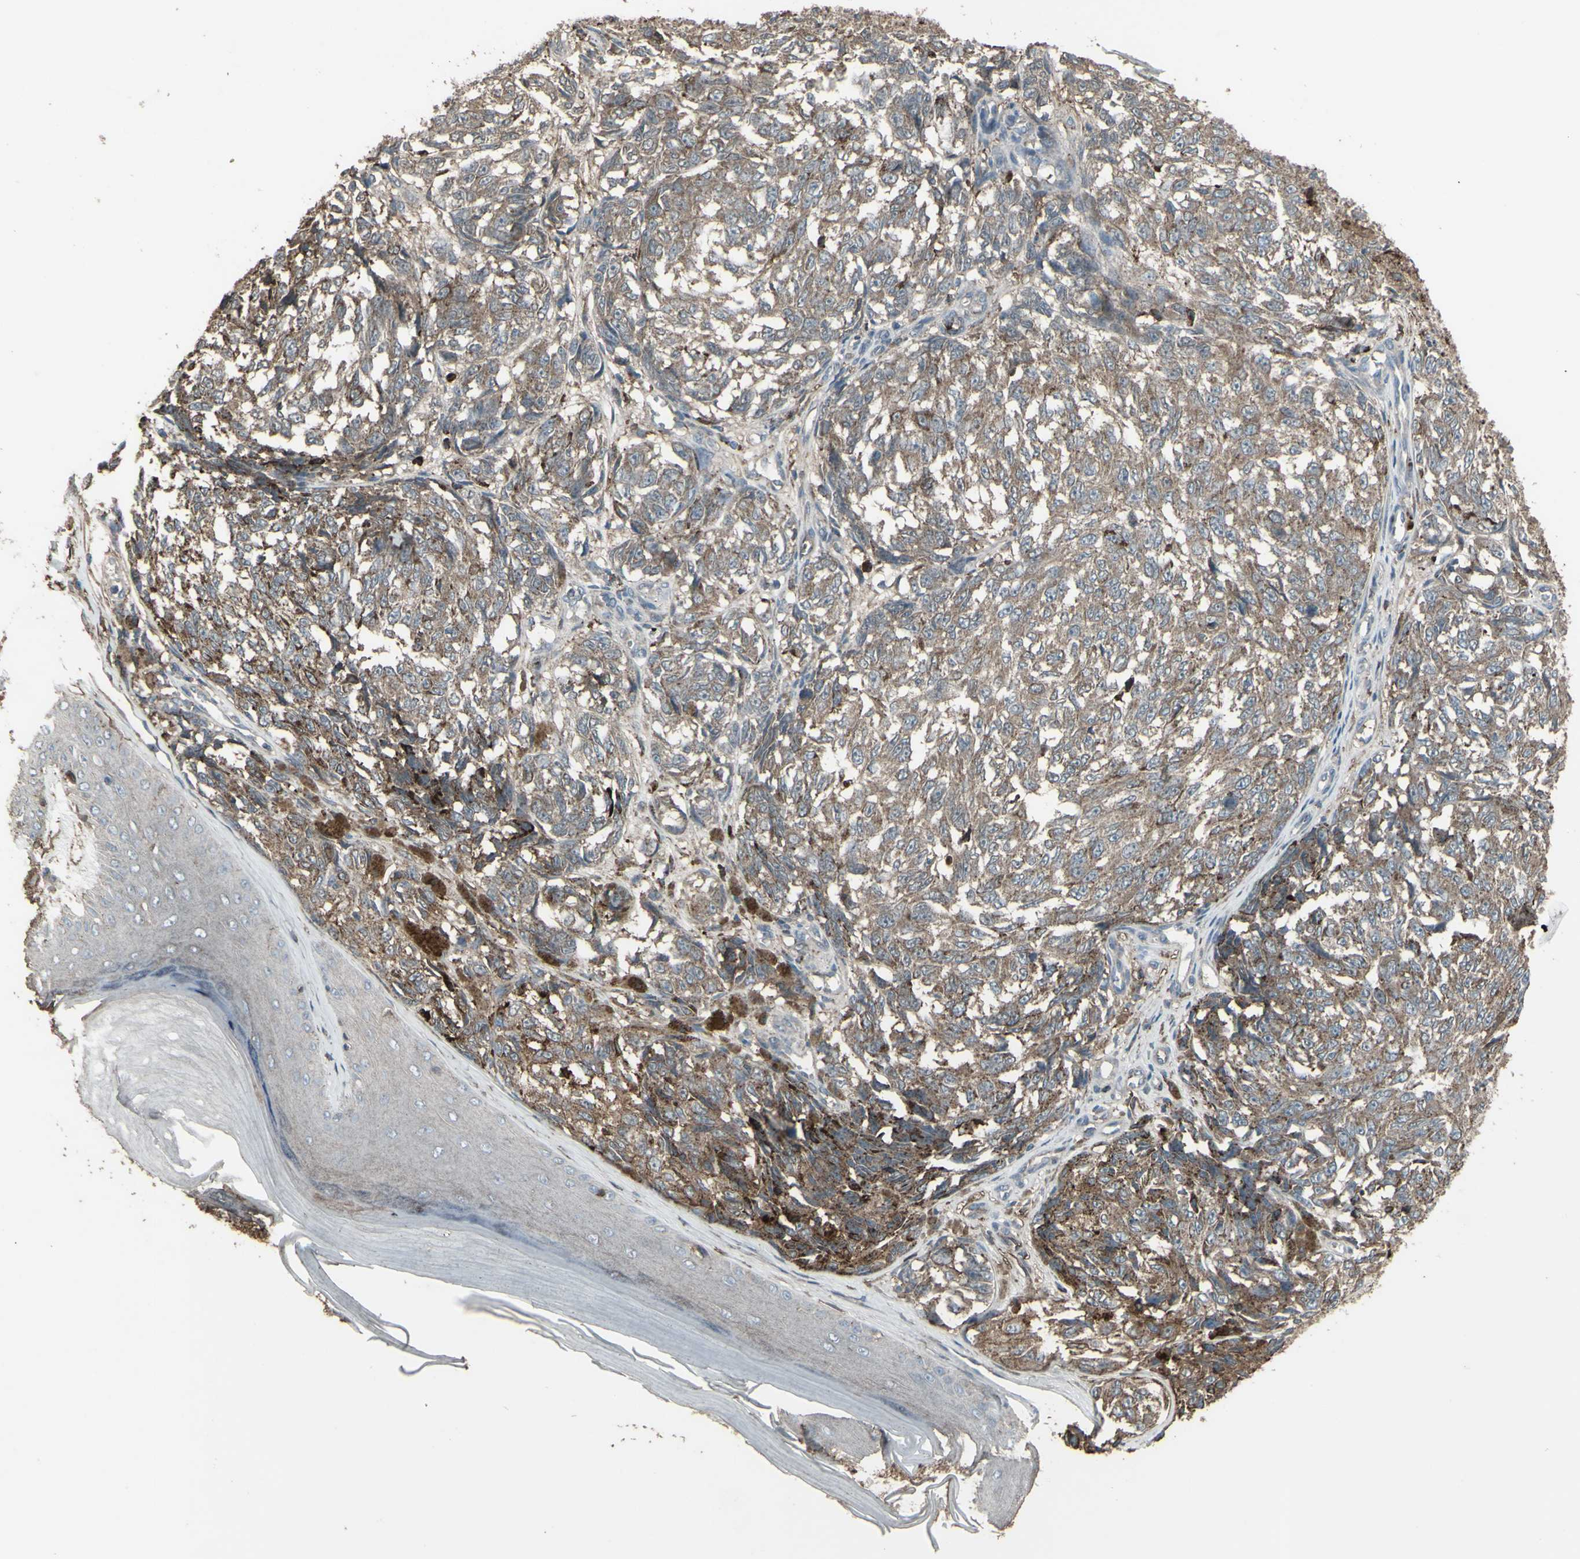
{"staining": {"intensity": "weak", "quantity": ">75%", "location": "cytoplasmic/membranous"}, "tissue": "melanoma", "cell_type": "Tumor cells", "image_type": "cancer", "snomed": [{"axis": "morphology", "description": "Malignant melanoma, NOS"}, {"axis": "topography", "description": "Skin"}], "caption": "Tumor cells exhibit low levels of weak cytoplasmic/membranous staining in about >75% of cells in human malignant melanoma.", "gene": "SMO", "patient": {"sex": "female", "age": 64}}